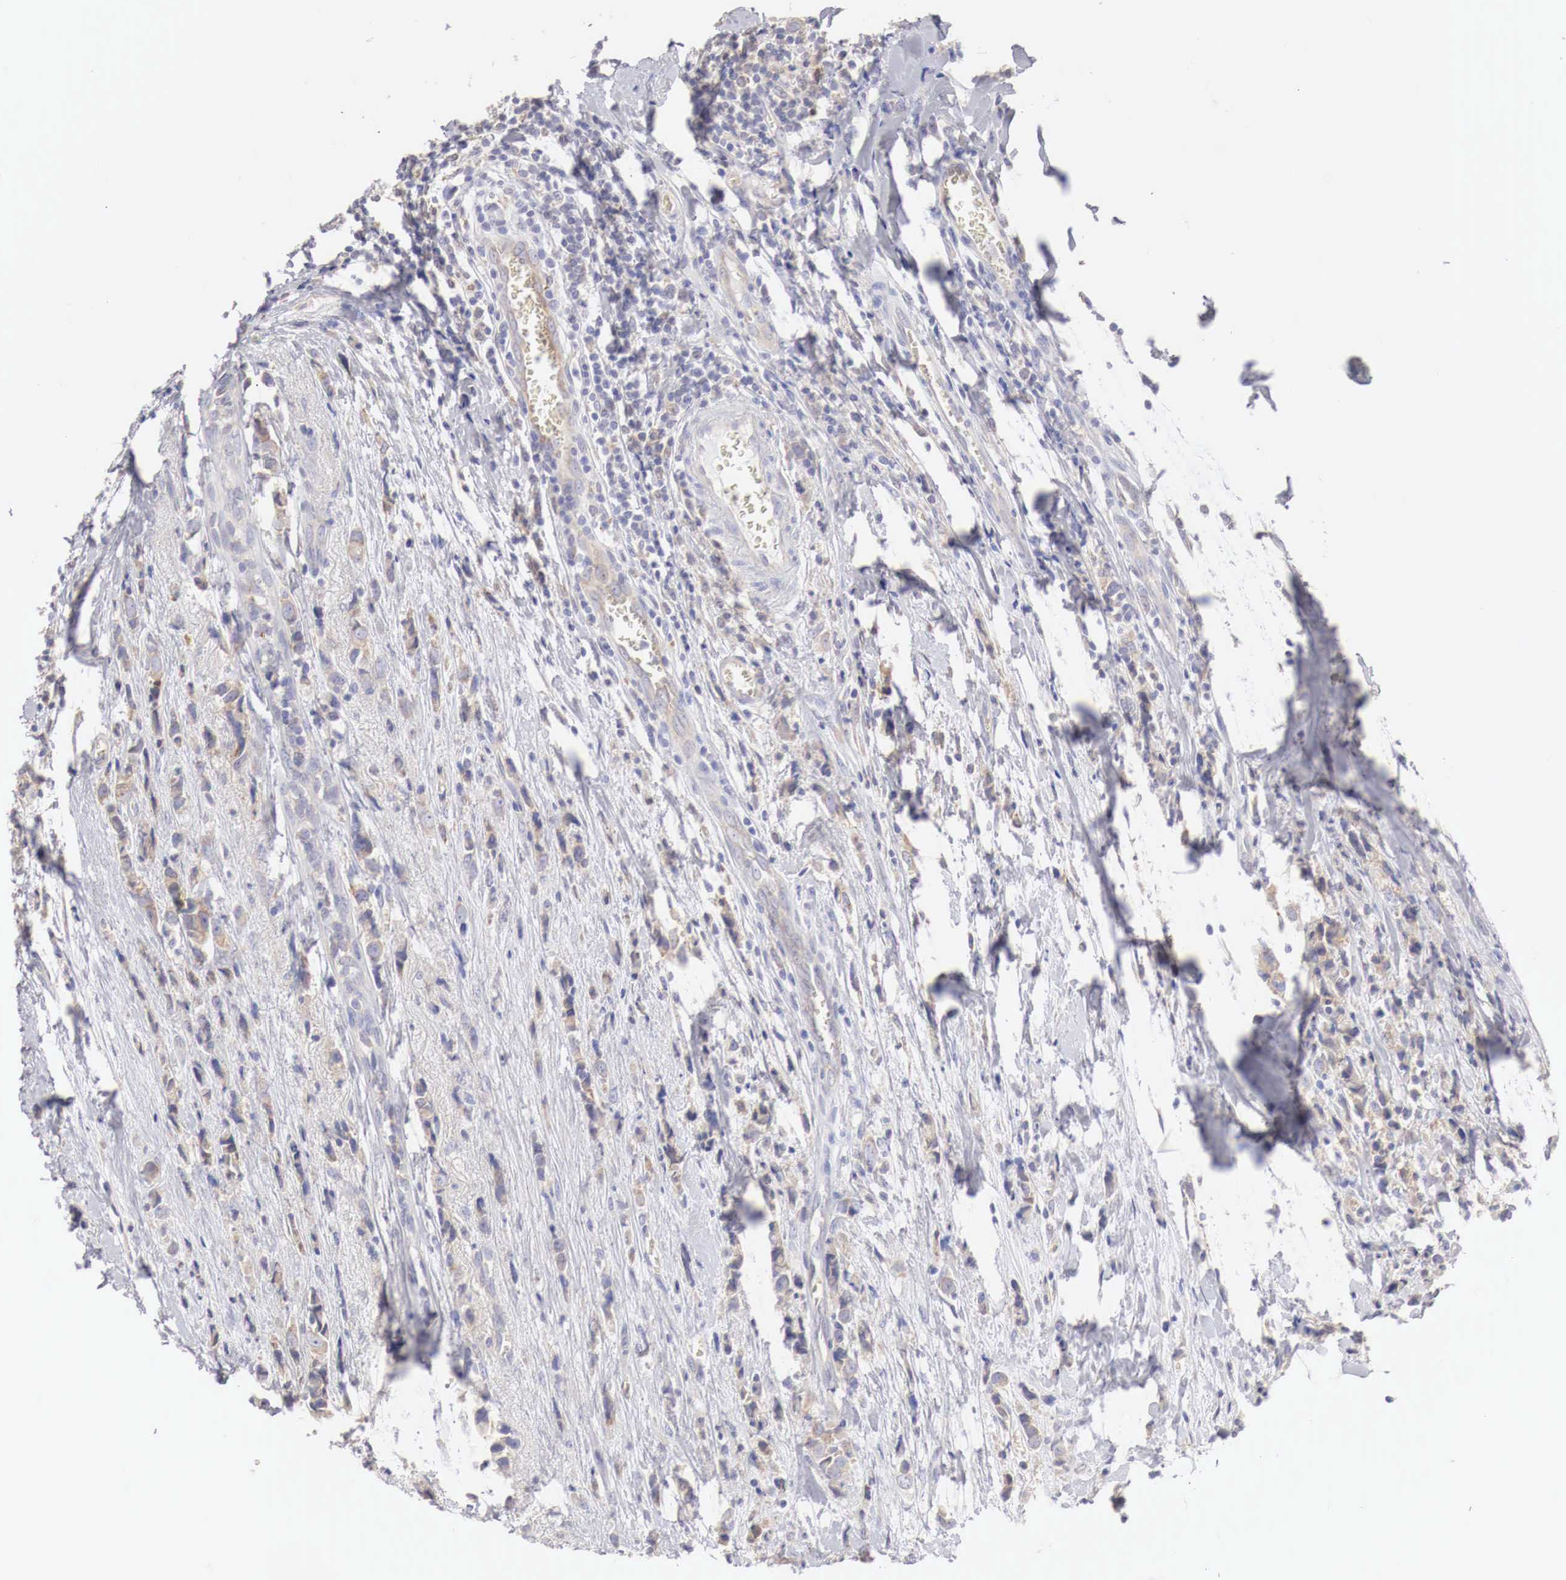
{"staining": {"intensity": "weak", "quantity": "25%-75%", "location": "cytoplasmic/membranous"}, "tissue": "breast cancer", "cell_type": "Tumor cells", "image_type": "cancer", "snomed": [{"axis": "morphology", "description": "Lobular carcinoma"}, {"axis": "topography", "description": "Breast"}], "caption": "Weak cytoplasmic/membranous protein staining is present in approximately 25%-75% of tumor cells in breast lobular carcinoma.", "gene": "NSDHL", "patient": {"sex": "female", "age": 57}}